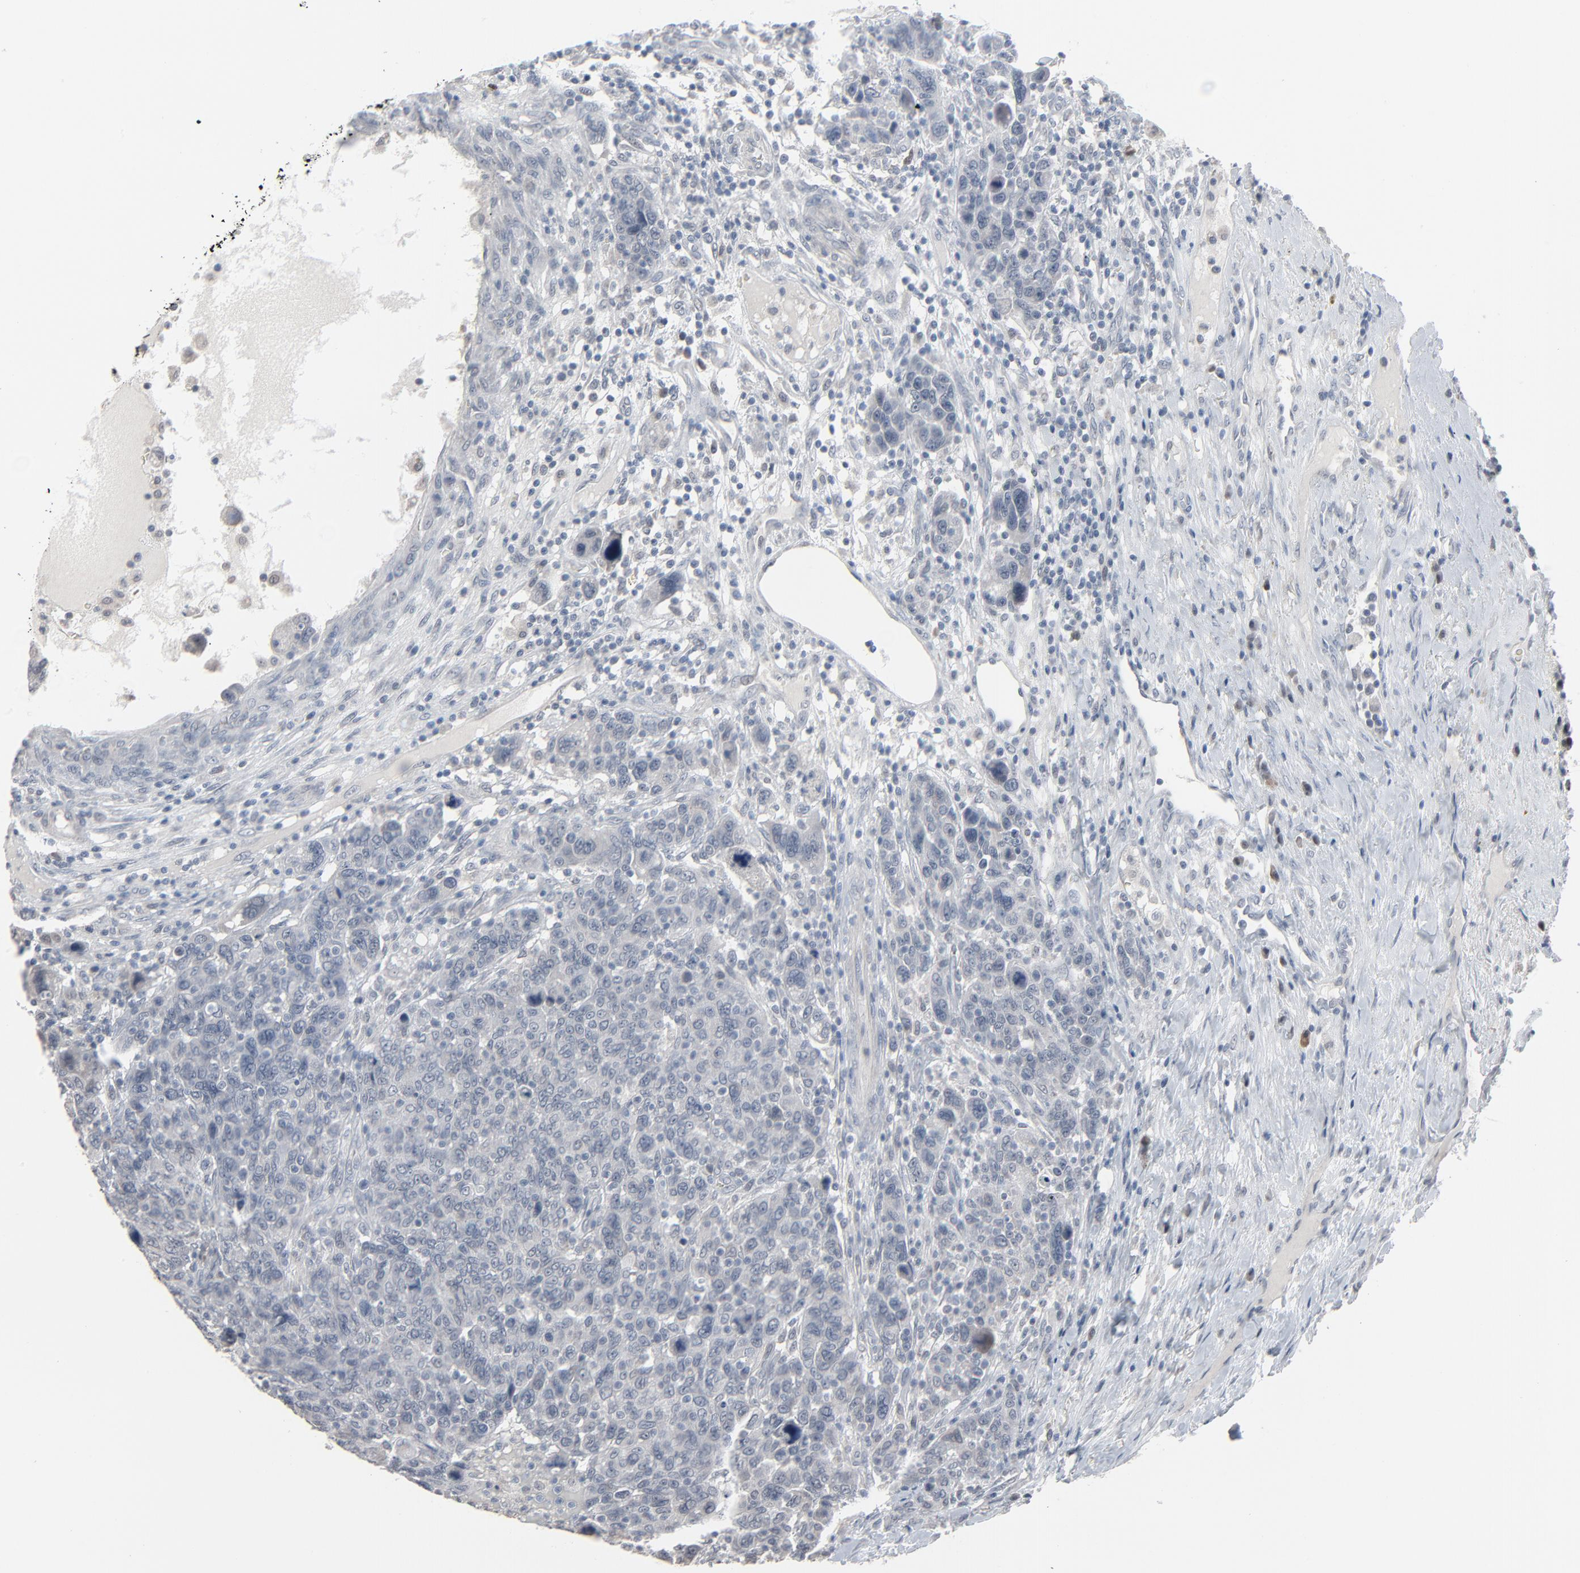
{"staining": {"intensity": "negative", "quantity": "none", "location": "none"}, "tissue": "breast cancer", "cell_type": "Tumor cells", "image_type": "cancer", "snomed": [{"axis": "morphology", "description": "Duct carcinoma"}, {"axis": "topography", "description": "Breast"}], "caption": "Immunohistochemistry image of neoplastic tissue: intraductal carcinoma (breast) stained with DAB shows no significant protein expression in tumor cells. The staining is performed using DAB brown chromogen with nuclei counter-stained in using hematoxylin.", "gene": "SAGE1", "patient": {"sex": "female", "age": 37}}